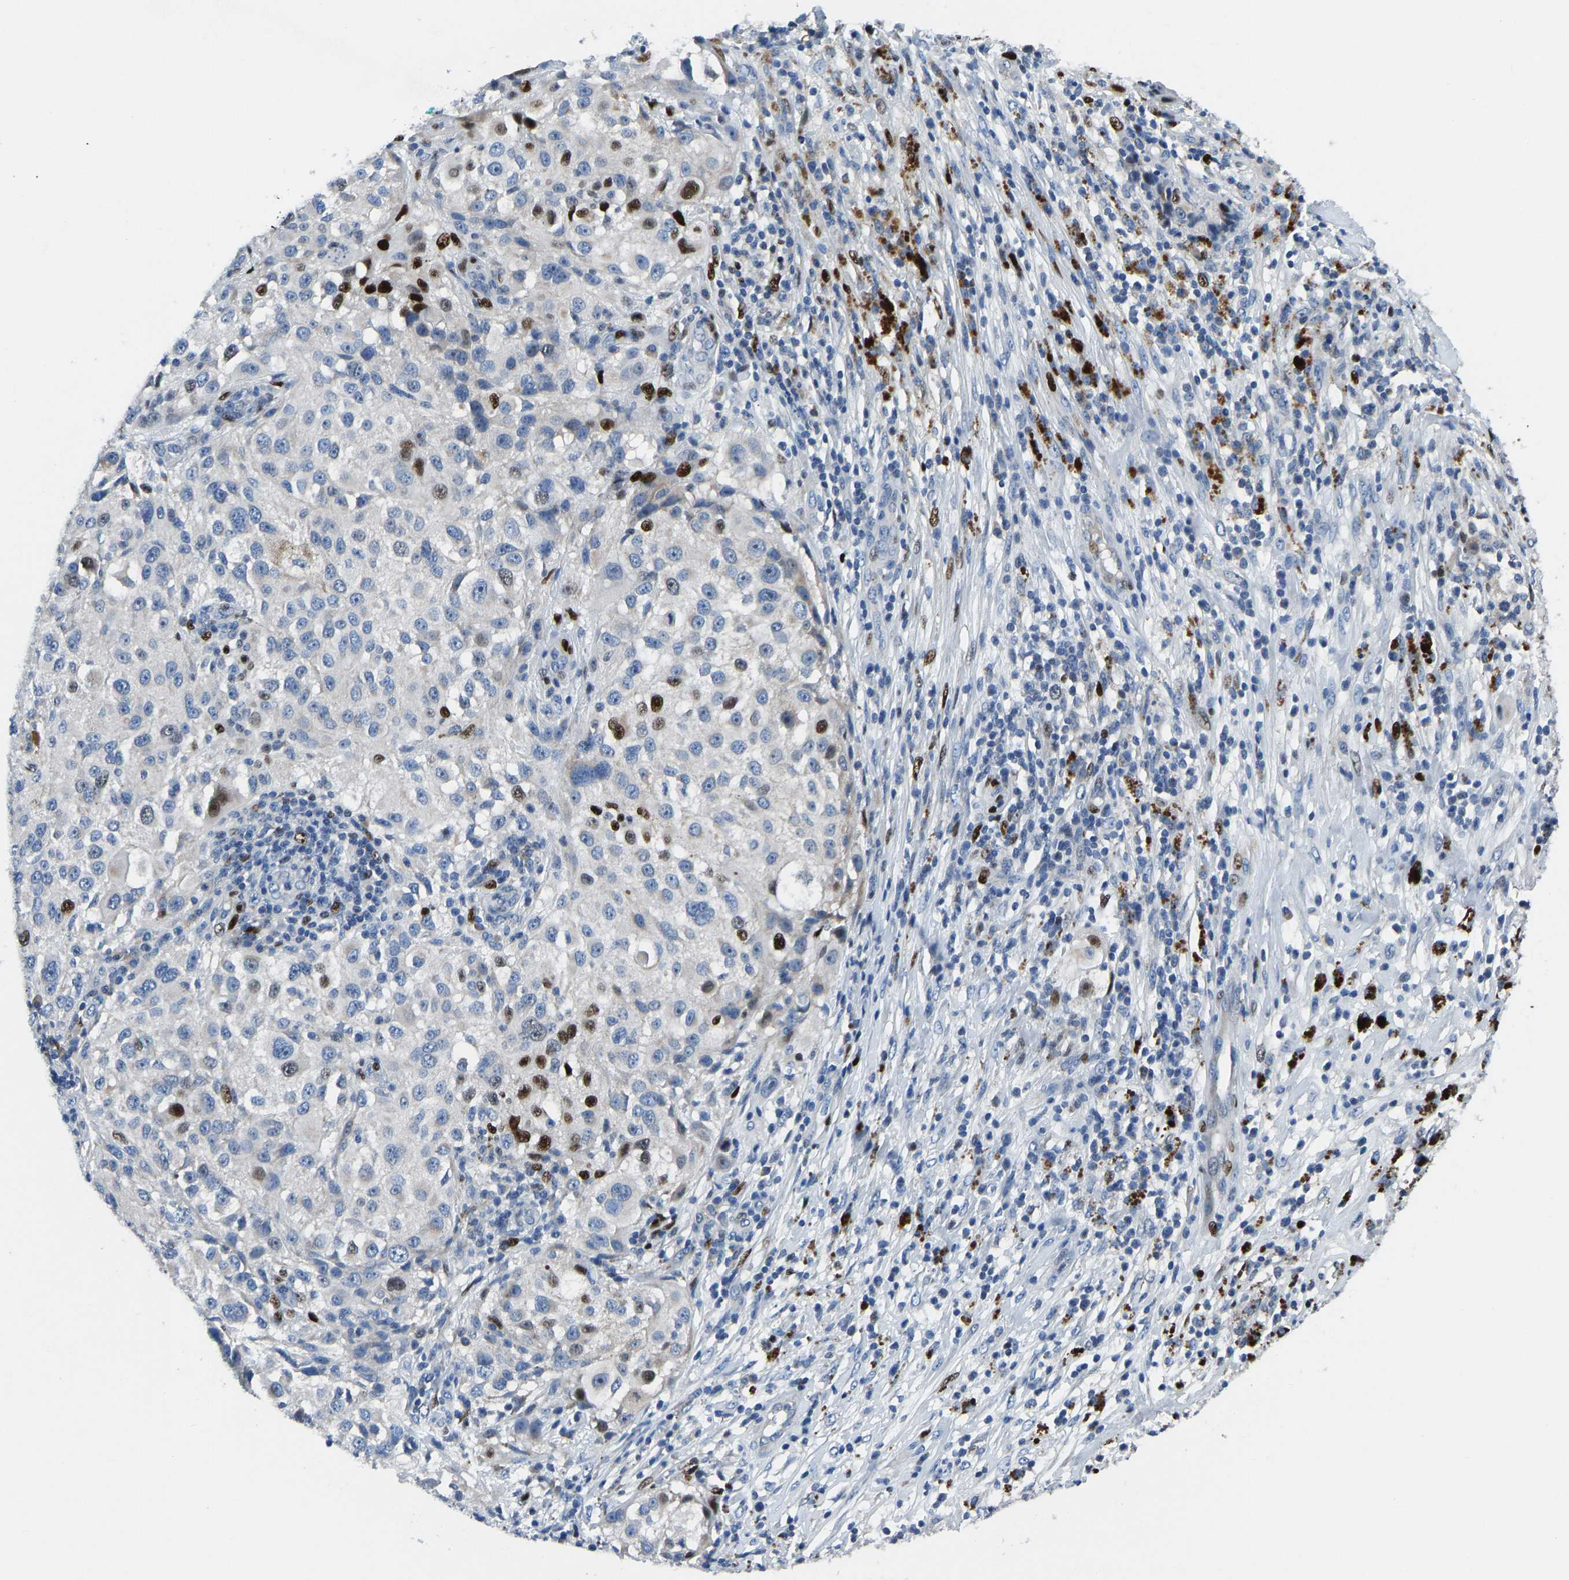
{"staining": {"intensity": "strong", "quantity": "<25%", "location": "nuclear"}, "tissue": "melanoma", "cell_type": "Tumor cells", "image_type": "cancer", "snomed": [{"axis": "morphology", "description": "Necrosis, NOS"}, {"axis": "morphology", "description": "Malignant melanoma, NOS"}, {"axis": "topography", "description": "Skin"}], "caption": "Immunohistochemical staining of melanoma exhibits strong nuclear protein positivity in about <25% of tumor cells. Ihc stains the protein of interest in brown and the nuclei are stained blue.", "gene": "EGR1", "patient": {"sex": "female", "age": 87}}